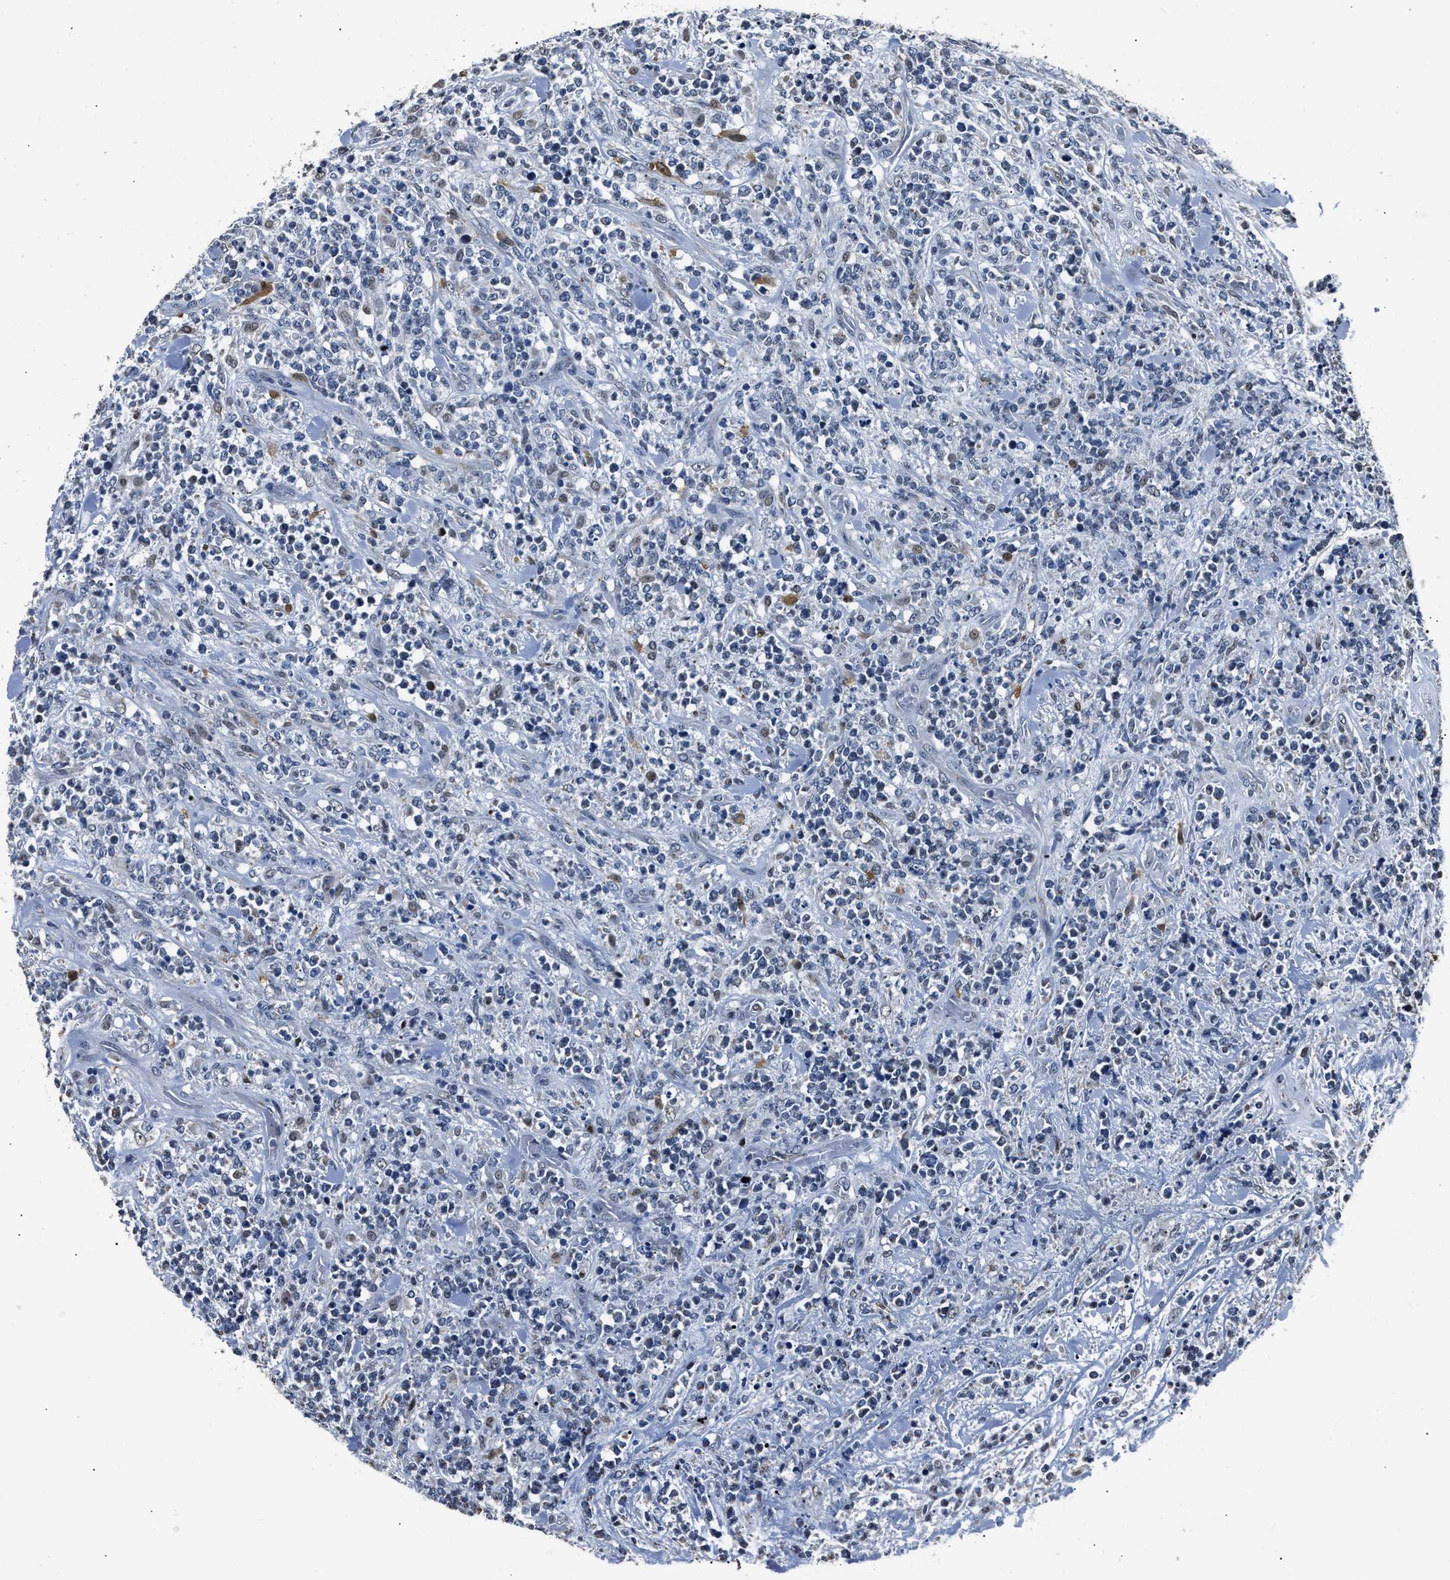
{"staining": {"intensity": "negative", "quantity": "none", "location": "none"}, "tissue": "lymphoma", "cell_type": "Tumor cells", "image_type": "cancer", "snomed": [{"axis": "morphology", "description": "Malignant lymphoma, non-Hodgkin's type, High grade"}, {"axis": "topography", "description": "Soft tissue"}], "caption": "Photomicrograph shows no significant protein staining in tumor cells of high-grade malignant lymphoma, non-Hodgkin's type.", "gene": "NSUN5", "patient": {"sex": "male", "age": 18}}